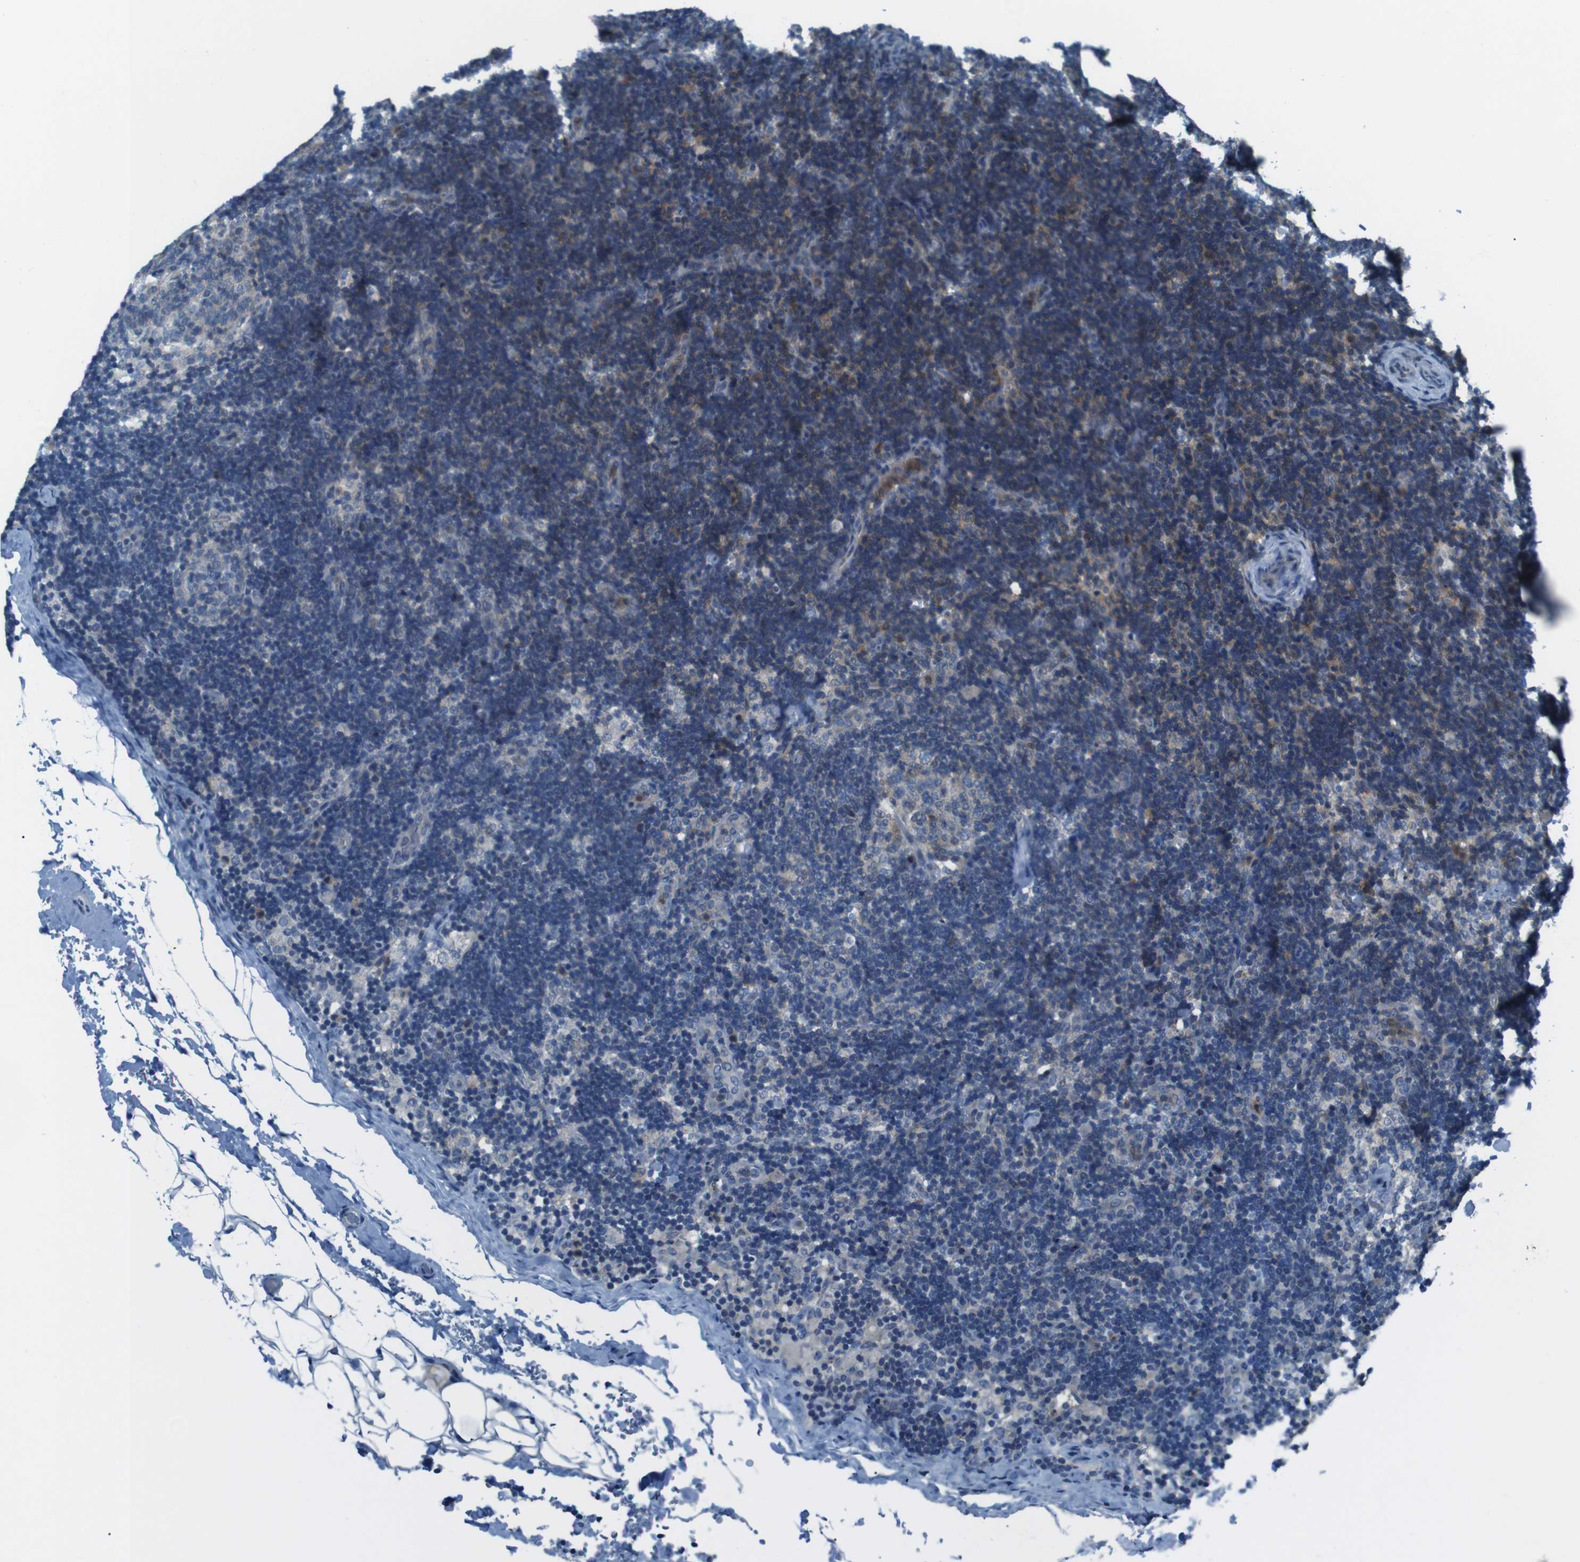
{"staining": {"intensity": "negative", "quantity": "none", "location": "none"}, "tissue": "lymph node", "cell_type": "Germinal center cells", "image_type": "normal", "snomed": [{"axis": "morphology", "description": "Normal tissue, NOS"}, {"axis": "topography", "description": "Lymph node"}], "caption": "This is a photomicrograph of IHC staining of benign lymph node, which shows no staining in germinal center cells. (DAB immunohistochemistry (IHC) visualized using brightfield microscopy, high magnification).", "gene": "NANOS2", "patient": {"sex": "female", "age": 14}}